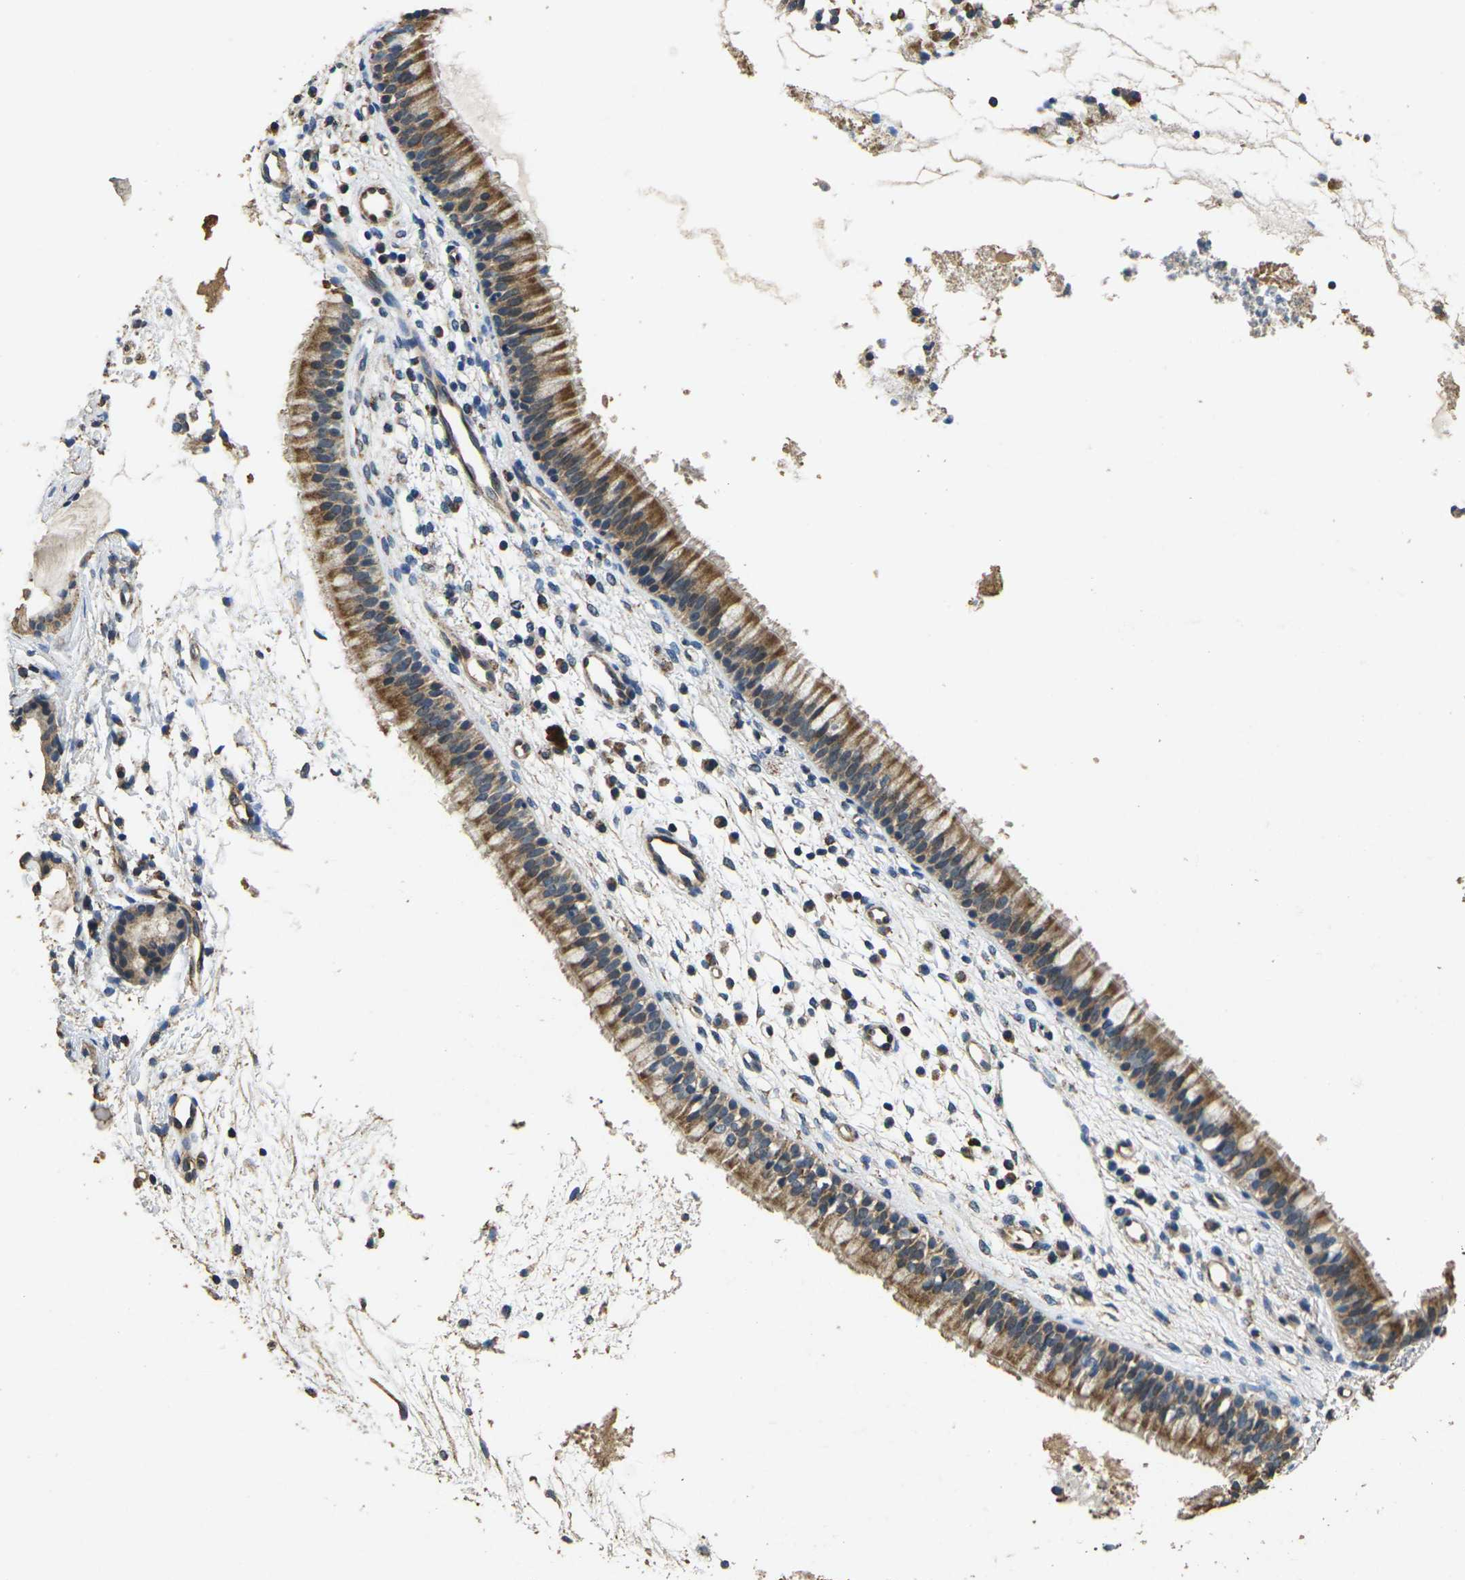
{"staining": {"intensity": "moderate", "quantity": ">75%", "location": "cytoplasmic/membranous"}, "tissue": "nasopharynx", "cell_type": "Respiratory epithelial cells", "image_type": "normal", "snomed": [{"axis": "morphology", "description": "Normal tissue, NOS"}, {"axis": "topography", "description": "Nasopharynx"}], "caption": "Respiratory epithelial cells reveal medium levels of moderate cytoplasmic/membranous expression in approximately >75% of cells in benign nasopharynx. The protein of interest is stained brown, and the nuclei are stained in blue (DAB (3,3'-diaminobenzidine) IHC with brightfield microscopy, high magnification).", "gene": "MAPK11", "patient": {"sex": "male", "age": 21}}